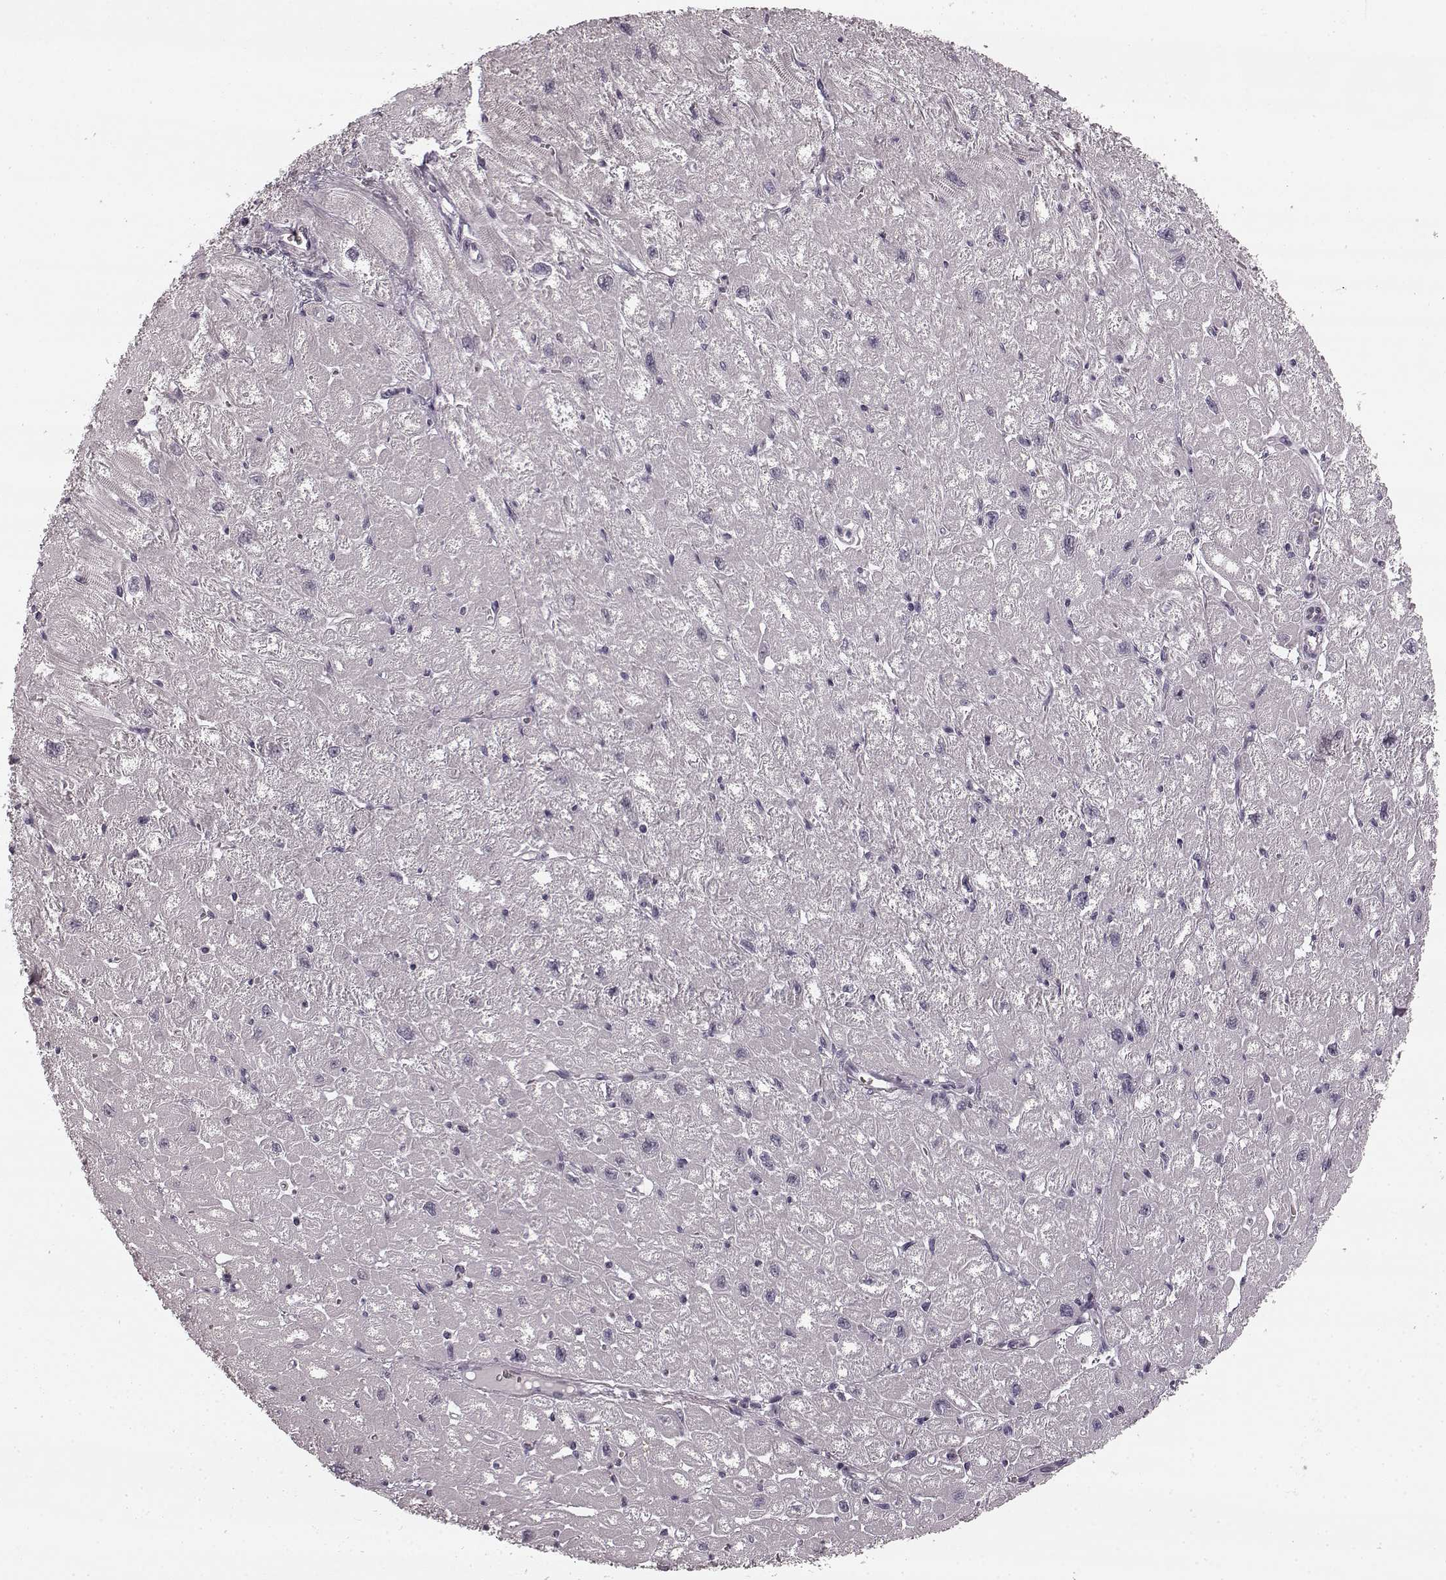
{"staining": {"intensity": "negative", "quantity": "none", "location": "none"}, "tissue": "heart muscle", "cell_type": "Cardiomyocytes", "image_type": "normal", "snomed": [{"axis": "morphology", "description": "Normal tissue, NOS"}, {"axis": "topography", "description": "Heart"}], "caption": "Immunohistochemical staining of benign heart muscle reveals no significant expression in cardiomyocytes.", "gene": "FAM234B", "patient": {"sex": "male", "age": 61}}